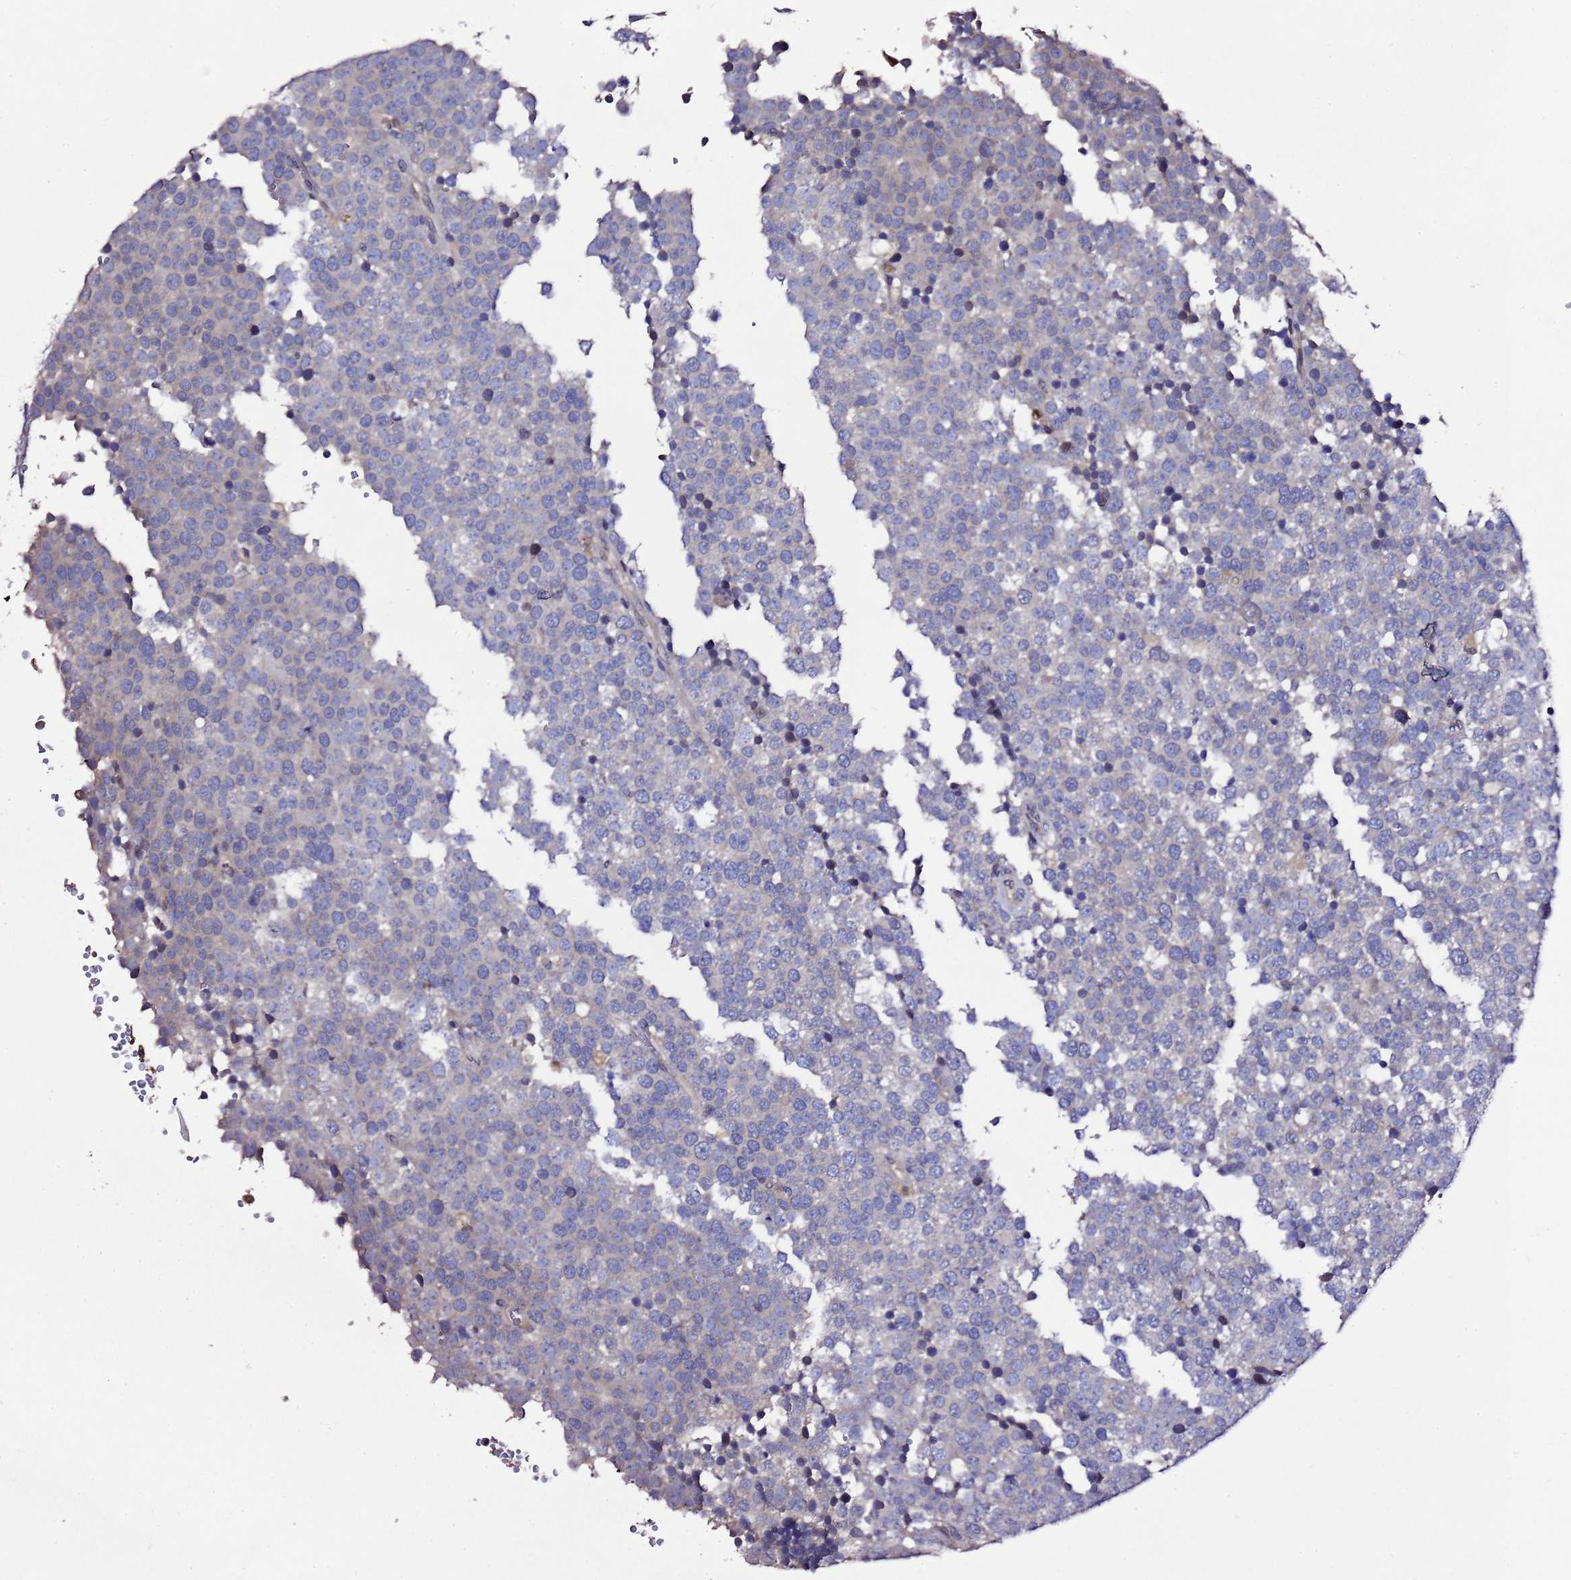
{"staining": {"intensity": "negative", "quantity": "none", "location": "none"}, "tissue": "testis cancer", "cell_type": "Tumor cells", "image_type": "cancer", "snomed": [{"axis": "morphology", "description": "Seminoma, NOS"}, {"axis": "topography", "description": "Testis"}], "caption": "This image is of testis cancer (seminoma) stained with IHC to label a protein in brown with the nuclei are counter-stained blue. There is no expression in tumor cells.", "gene": "ALG3", "patient": {"sex": "male", "age": 71}}